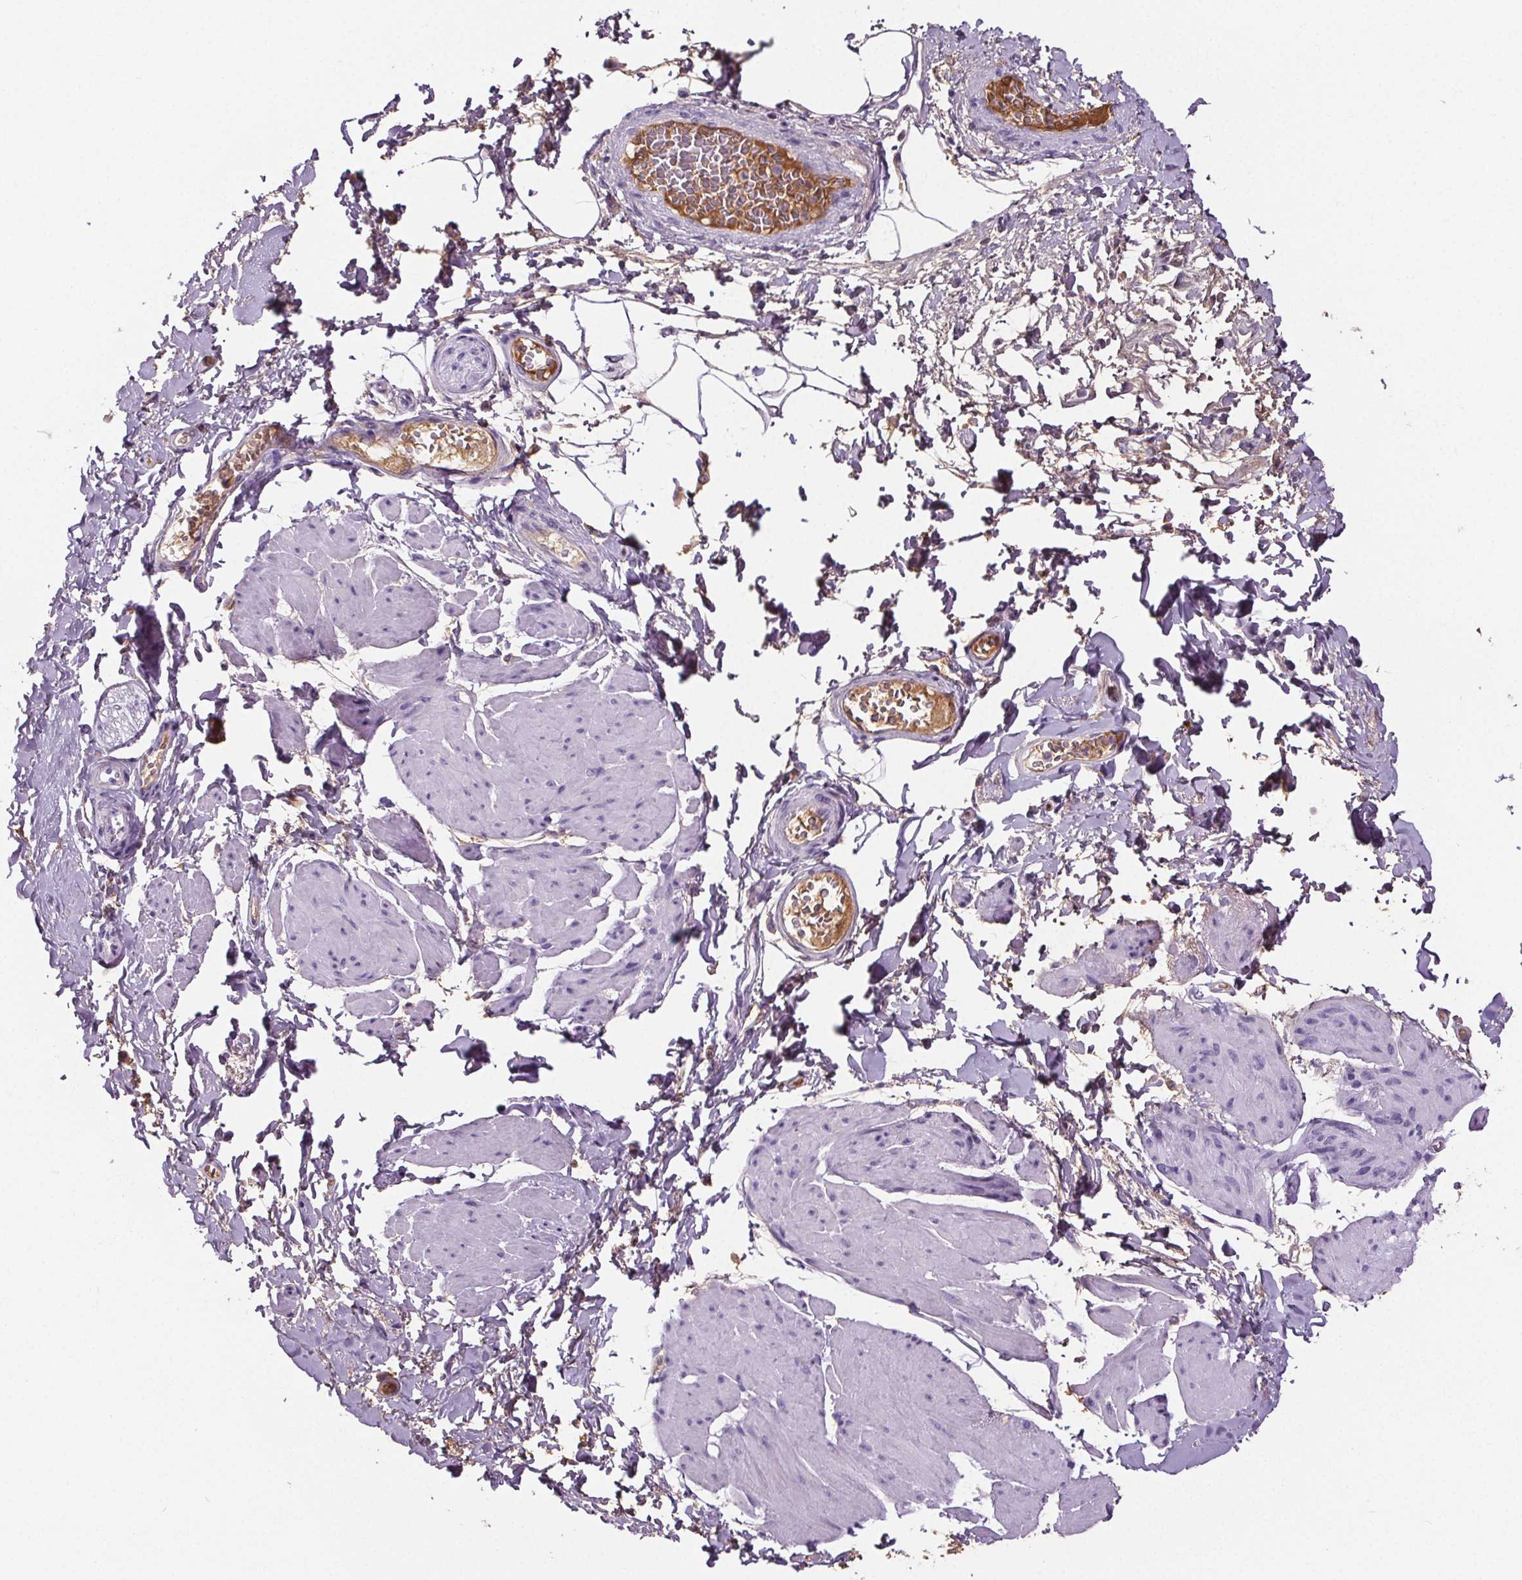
{"staining": {"intensity": "negative", "quantity": "none", "location": "none"}, "tissue": "adipose tissue", "cell_type": "Adipocytes", "image_type": "normal", "snomed": [{"axis": "morphology", "description": "Normal tissue, NOS"}, {"axis": "topography", "description": "Urinary bladder"}, {"axis": "topography", "description": "Peripheral nerve tissue"}], "caption": "Adipose tissue stained for a protein using IHC reveals no positivity adipocytes.", "gene": "CD5L", "patient": {"sex": "female", "age": 60}}